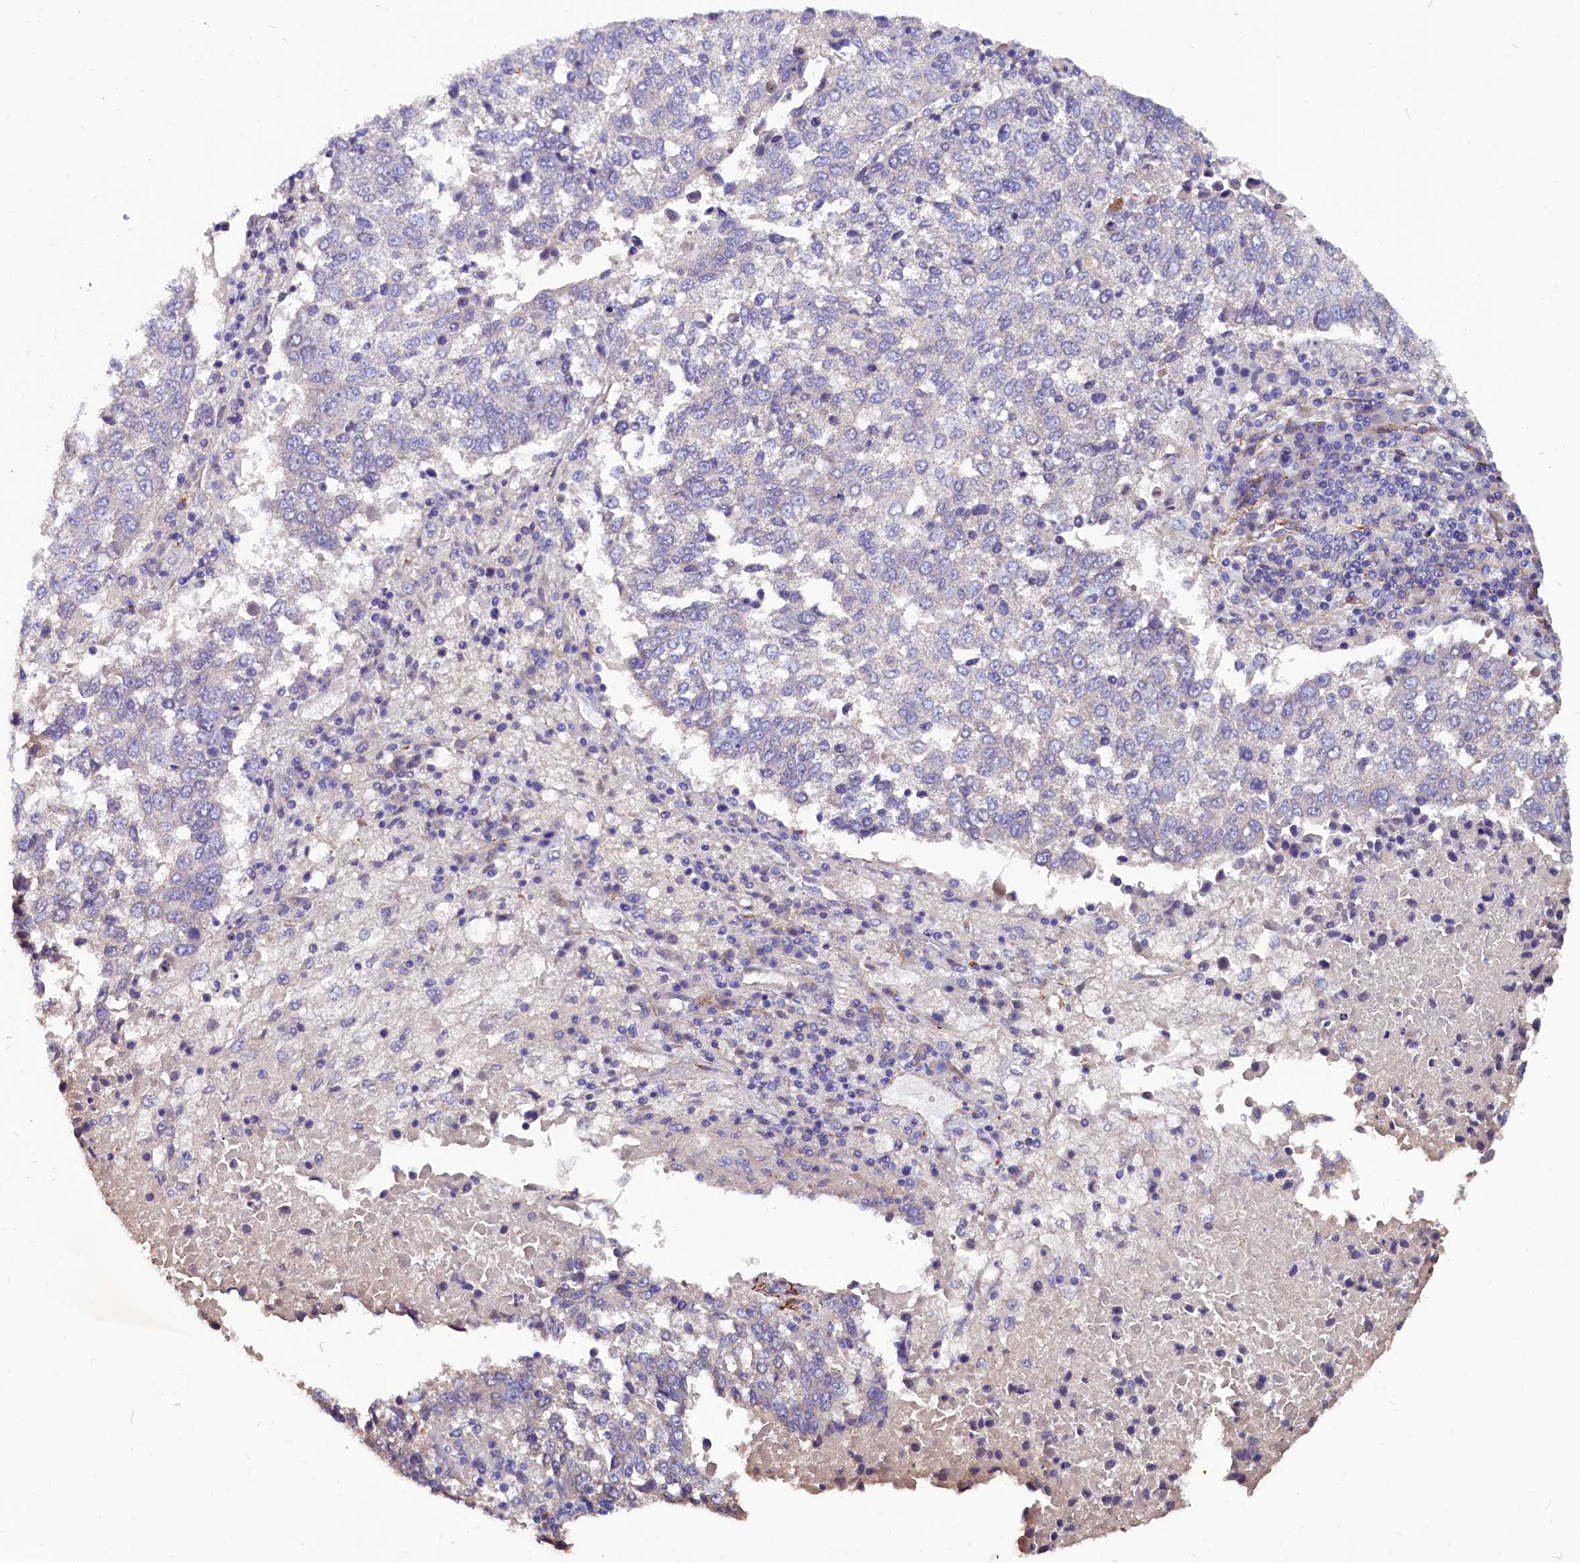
{"staining": {"intensity": "negative", "quantity": "none", "location": "none"}, "tissue": "lung cancer", "cell_type": "Tumor cells", "image_type": "cancer", "snomed": [{"axis": "morphology", "description": "Squamous cell carcinoma, NOS"}, {"axis": "topography", "description": "Lung"}], "caption": "DAB immunohistochemical staining of lung cancer exhibits no significant expression in tumor cells.", "gene": "ZNF749", "patient": {"sex": "male", "age": 73}}